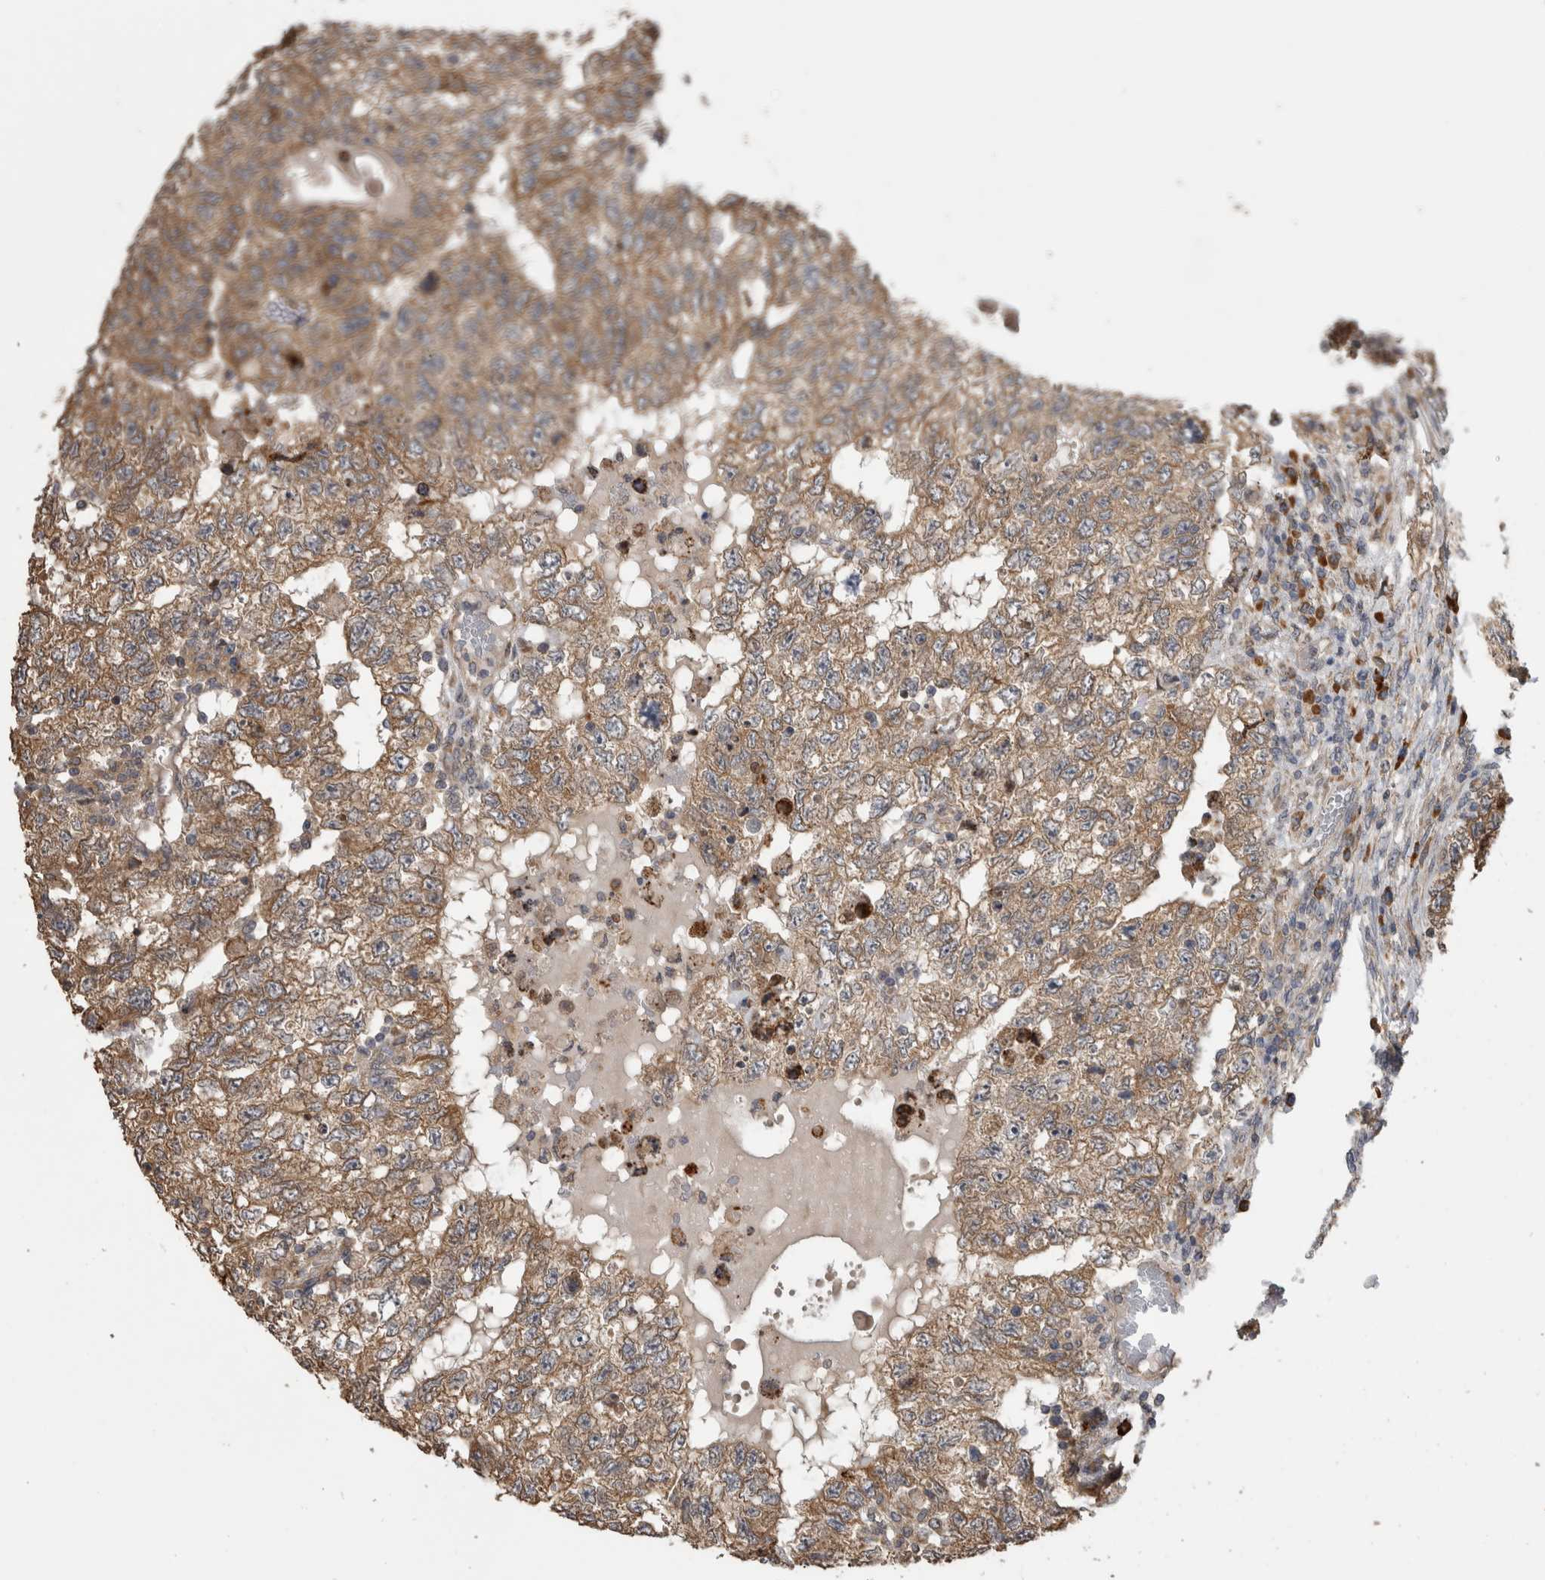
{"staining": {"intensity": "moderate", "quantity": ">75%", "location": "cytoplasmic/membranous"}, "tissue": "testis cancer", "cell_type": "Tumor cells", "image_type": "cancer", "snomed": [{"axis": "morphology", "description": "Carcinoma, Embryonal, NOS"}, {"axis": "topography", "description": "Testis"}], "caption": "Protein expression analysis of embryonal carcinoma (testis) demonstrates moderate cytoplasmic/membranous positivity in approximately >75% of tumor cells.", "gene": "TBCE", "patient": {"sex": "male", "age": 36}}